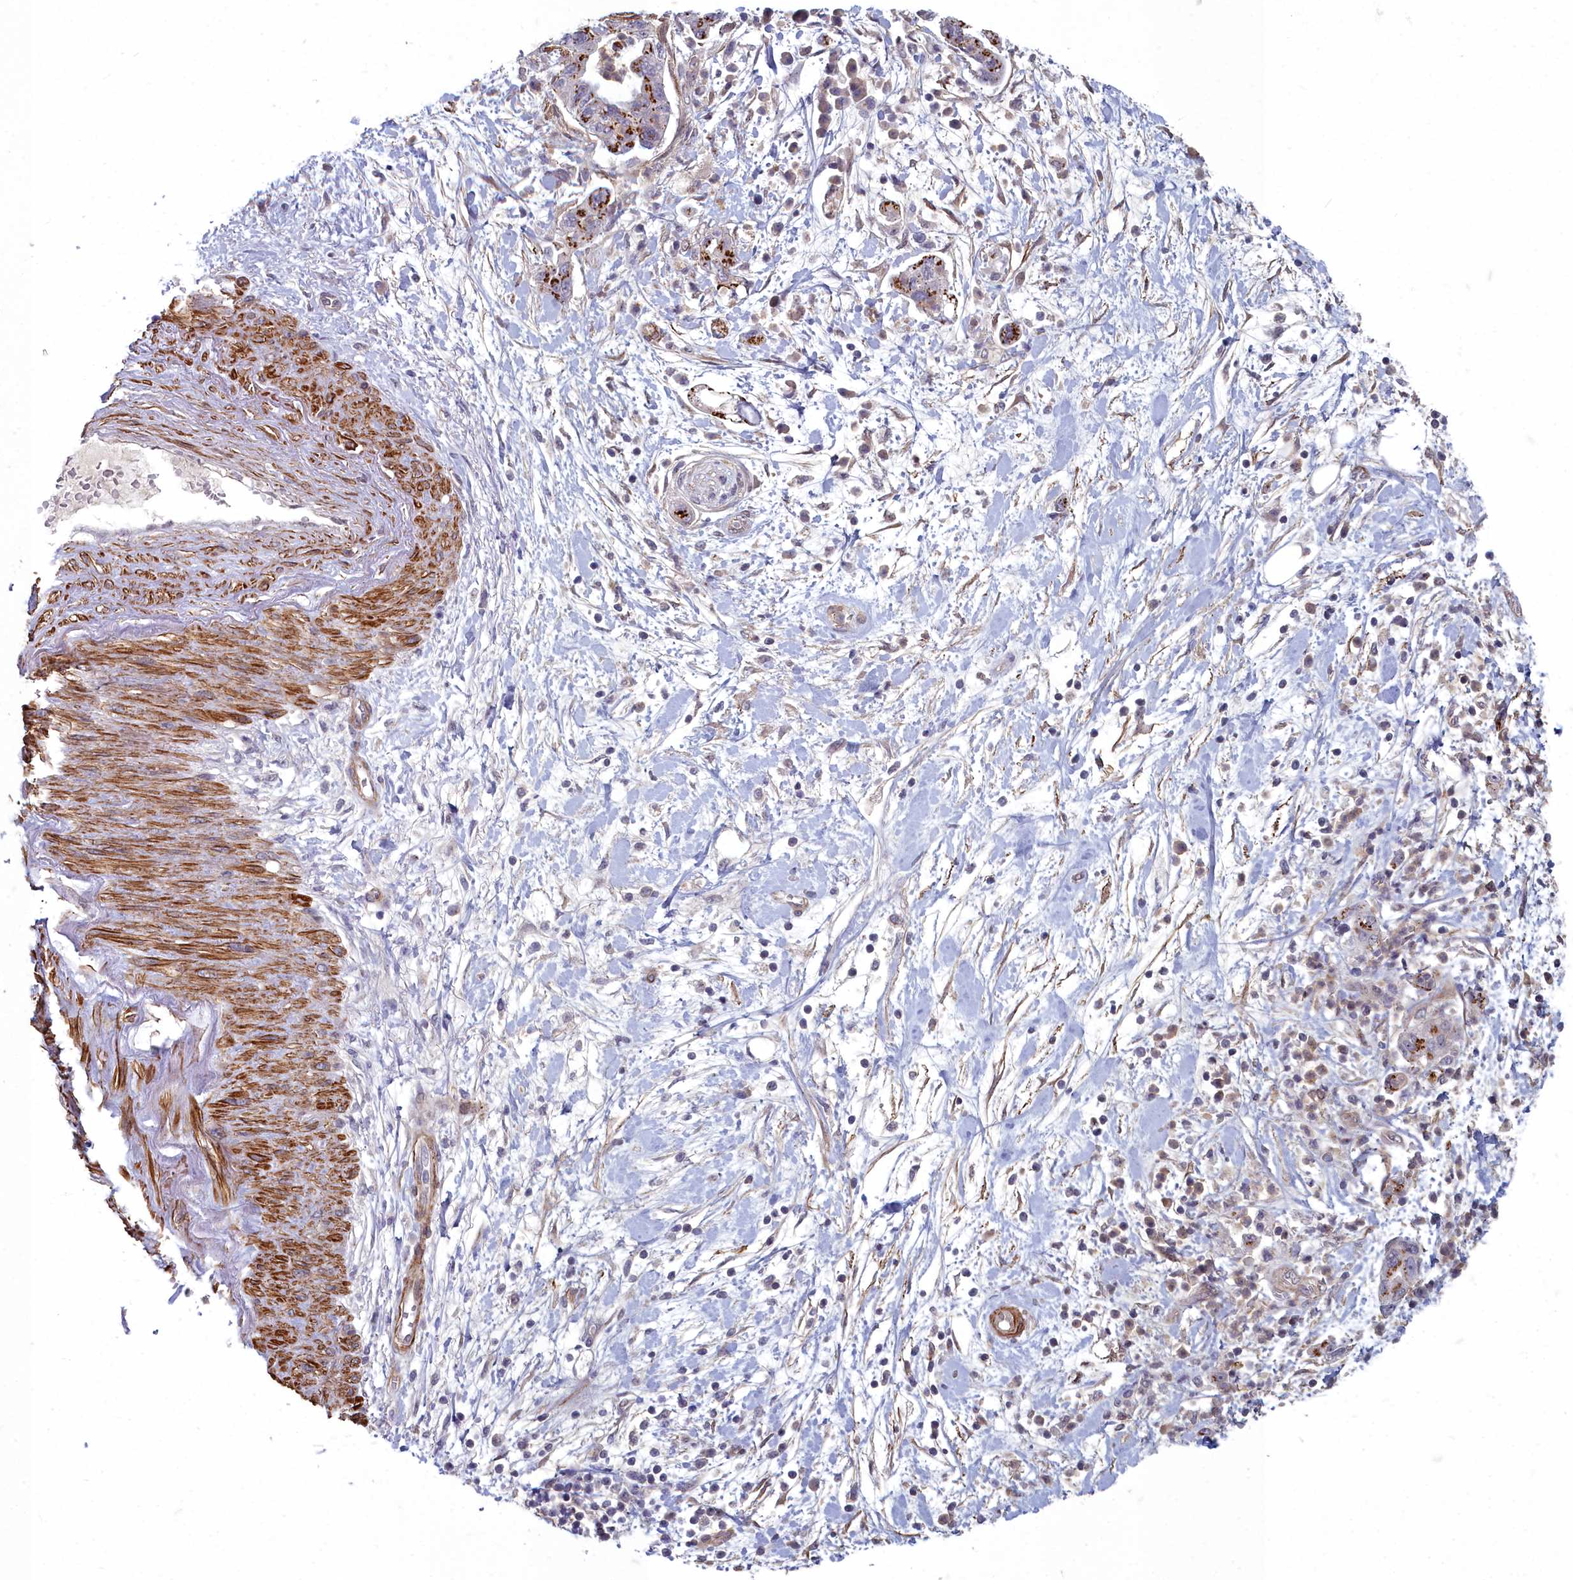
{"staining": {"intensity": "moderate", "quantity": "25%-75%", "location": "cytoplasmic/membranous"}, "tissue": "pancreatic cancer", "cell_type": "Tumor cells", "image_type": "cancer", "snomed": [{"axis": "morphology", "description": "Adenocarcinoma, NOS"}, {"axis": "topography", "description": "Pancreas"}], "caption": "Immunohistochemistry staining of pancreatic cancer, which displays medium levels of moderate cytoplasmic/membranous expression in approximately 25%-75% of tumor cells indicating moderate cytoplasmic/membranous protein staining. The staining was performed using DAB (brown) for protein detection and nuclei were counterstained in hematoxylin (blue).", "gene": "ZNF626", "patient": {"sex": "female", "age": 73}}